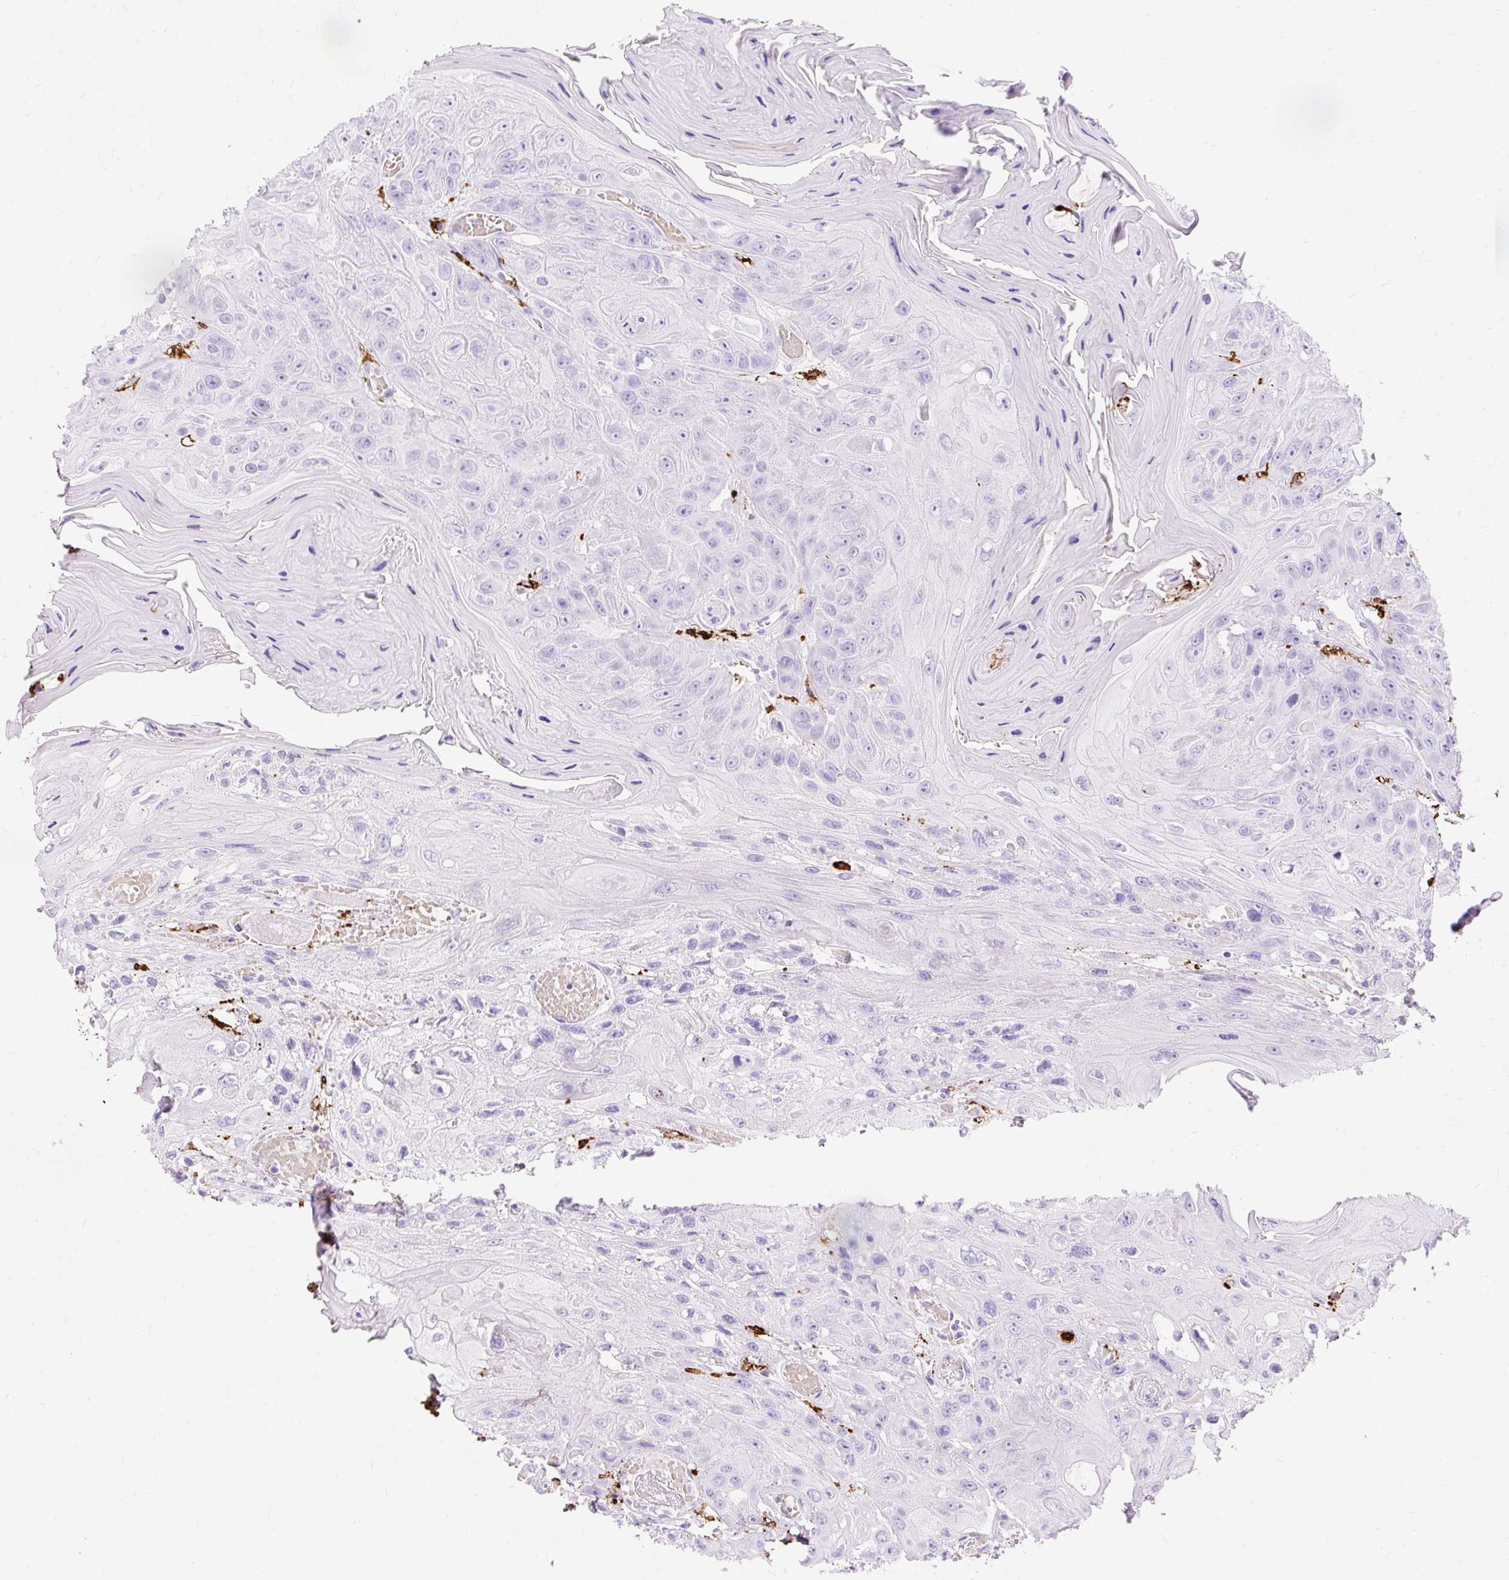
{"staining": {"intensity": "negative", "quantity": "none", "location": "none"}, "tissue": "head and neck cancer", "cell_type": "Tumor cells", "image_type": "cancer", "snomed": [{"axis": "morphology", "description": "Squamous cell carcinoma, NOS"}, {"axis": "topography", "description": "Head-Neck"}], "caption": "This is a micrograph of immunohistochemistry staining of head and neck squamous cell carcinoma, which shows no positivity in tumor cells.", "gene": "HLA-DRA", "patient": {"sex": "female", "age": 59}}